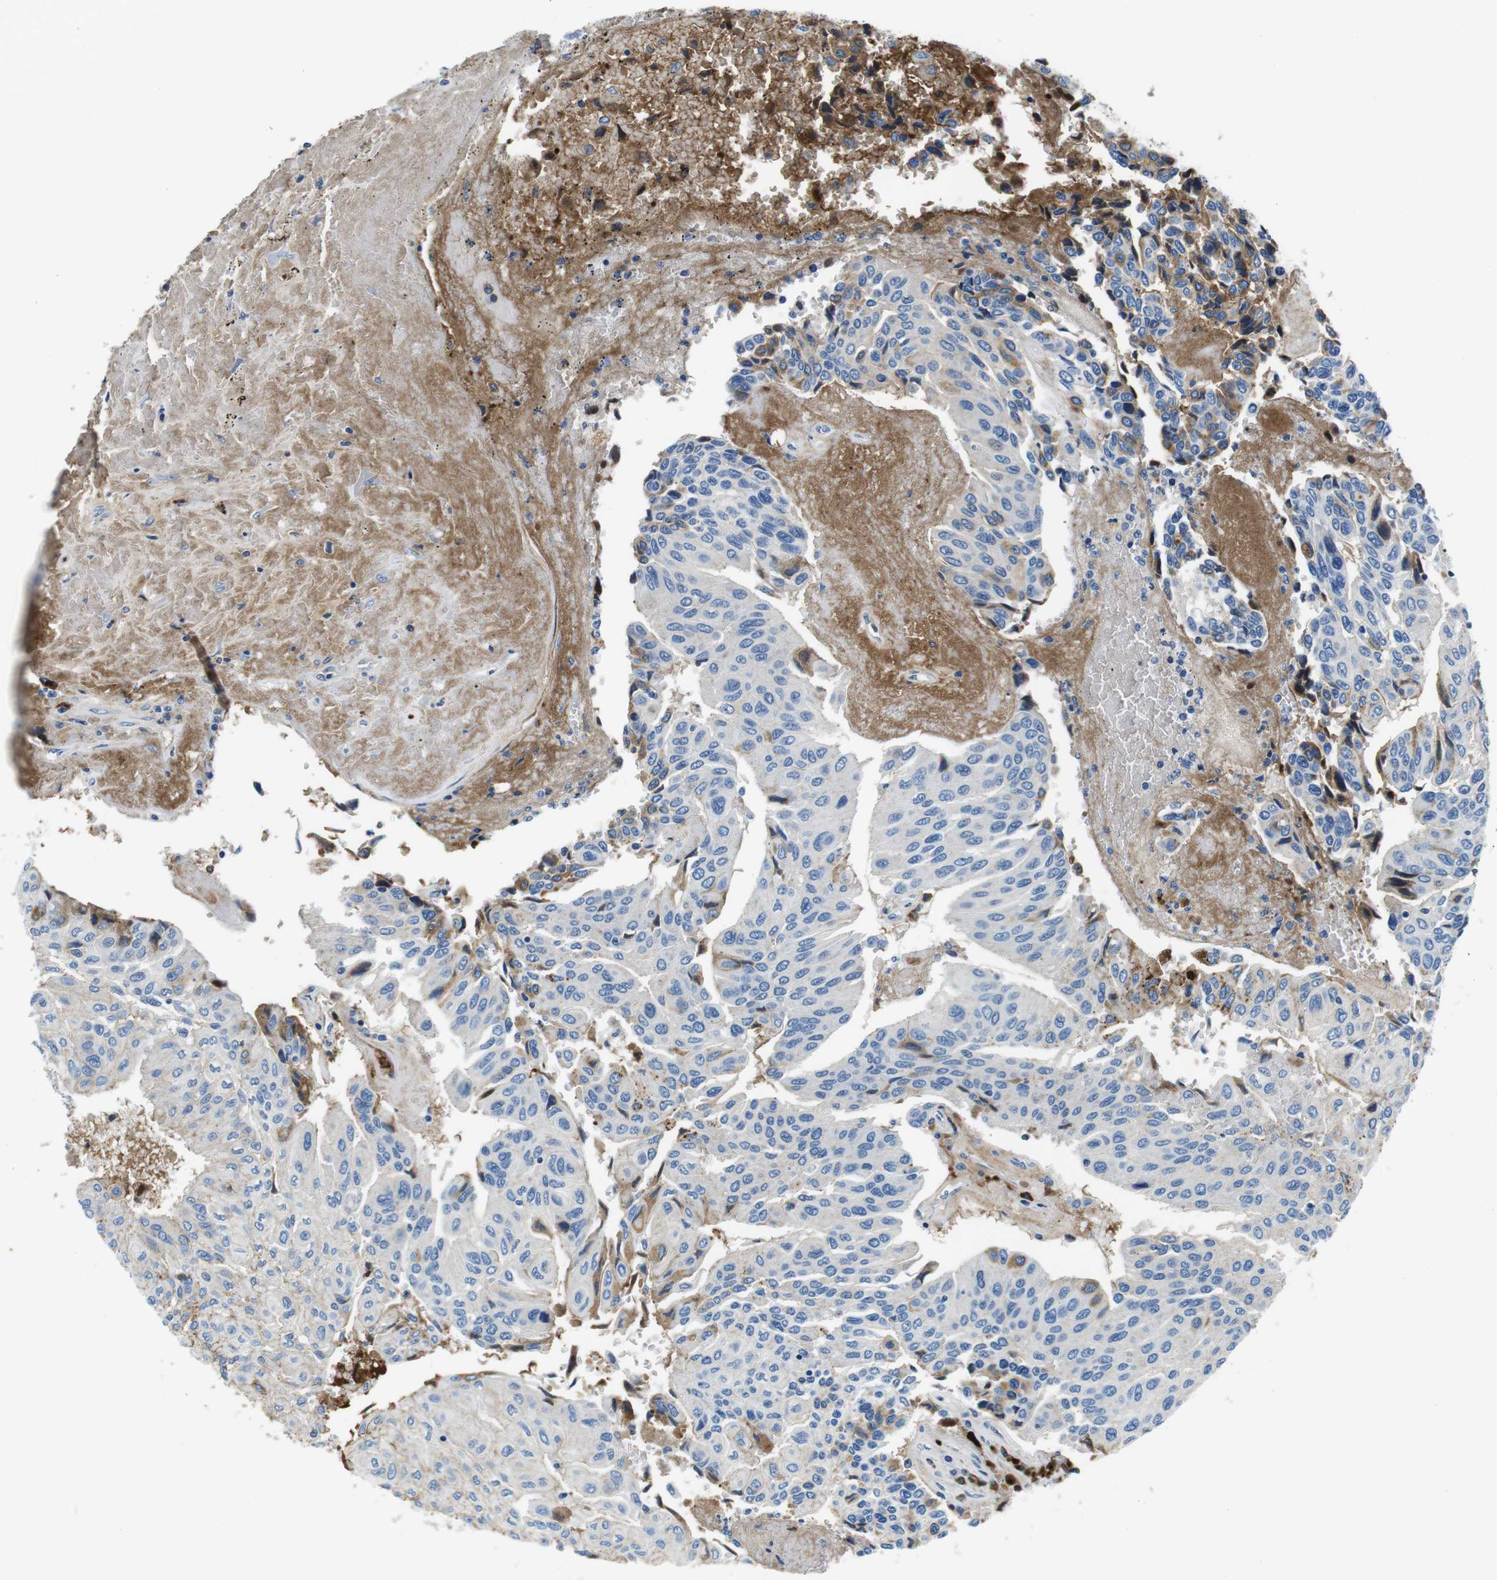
{"staining": {"intensity": "negative", "quantity": "none", "location": "none"}, "tissue": "urothelial cancer", "cell_type": "Tumor cells", "image_type": "cancer", "snomed": [{"axis": "morphology", "description": "Urothelial carcinoma, High grade"}, {"axis": "topography", "description": "Urinary bladder"}], "caption": "There is no significant expression in tumor cells of urothelial cancer.", "gene": "IGKC", "patient": {"sex": "male", "age": 66}}